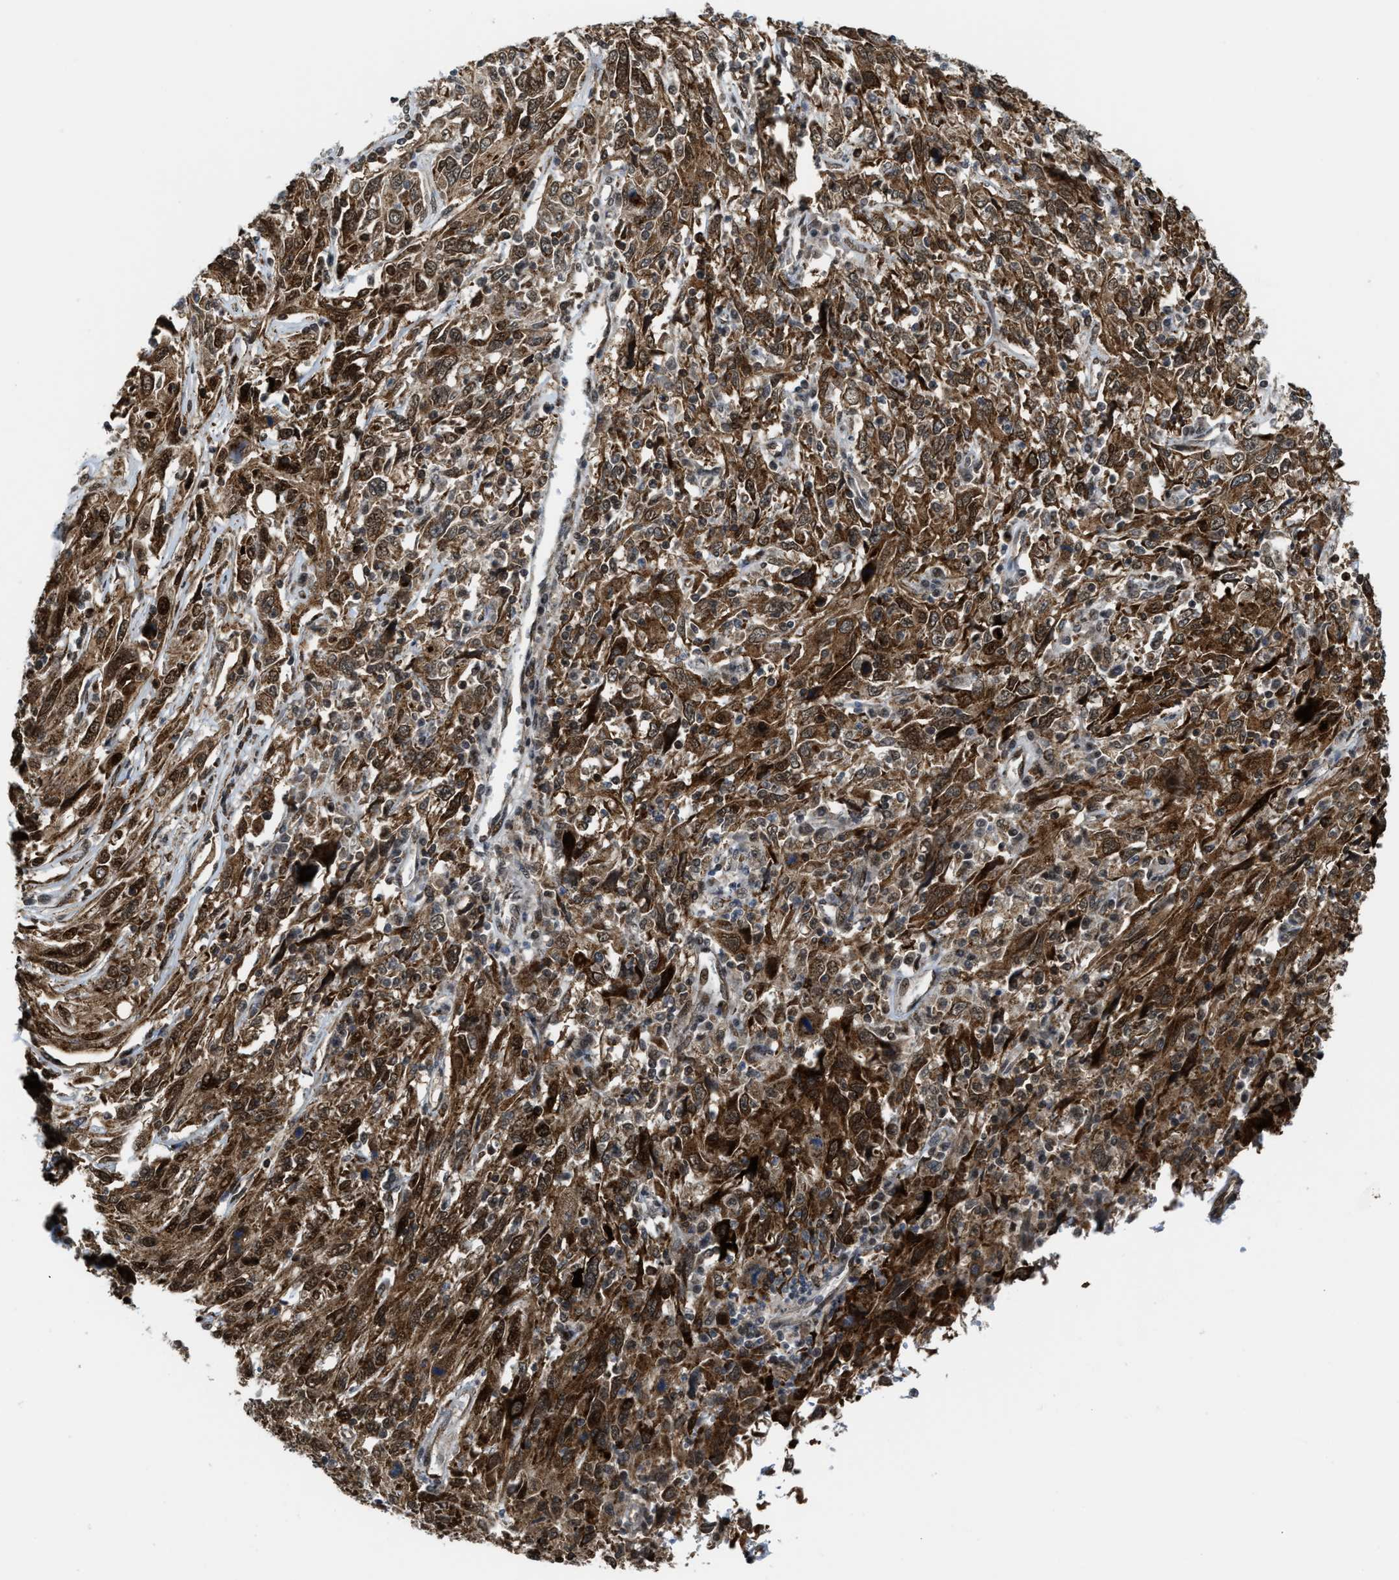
{"staining": {"intensity": "moderate", "quantity": ">75%", "location": "cytoplasmic/membranous,nuclear"}, "tissue": "cervical cancer", "cell_type": "Tumor cells", "image_type": "cancer", "snomed": [{"axis": "morphology", "description": "Squamous cell carcinoma, NOS"}, {"axis": "topography", "description": "Cervix"}], "caption": "Cervical cancer (squamous cell carcinoma) was stained to show a protein in brown. There is medium levels of moderate cytoplasmic/membranous and nuclear positivity in approximately >75% of tumor cells. The staining was performed using DAB to visualize the protein expression in brown, while the nuclei were stained in blue with hematoxylin (Magnification: 20x).", "gene": "ZNF250", "patient": {"sex": "female", "age": 46}}